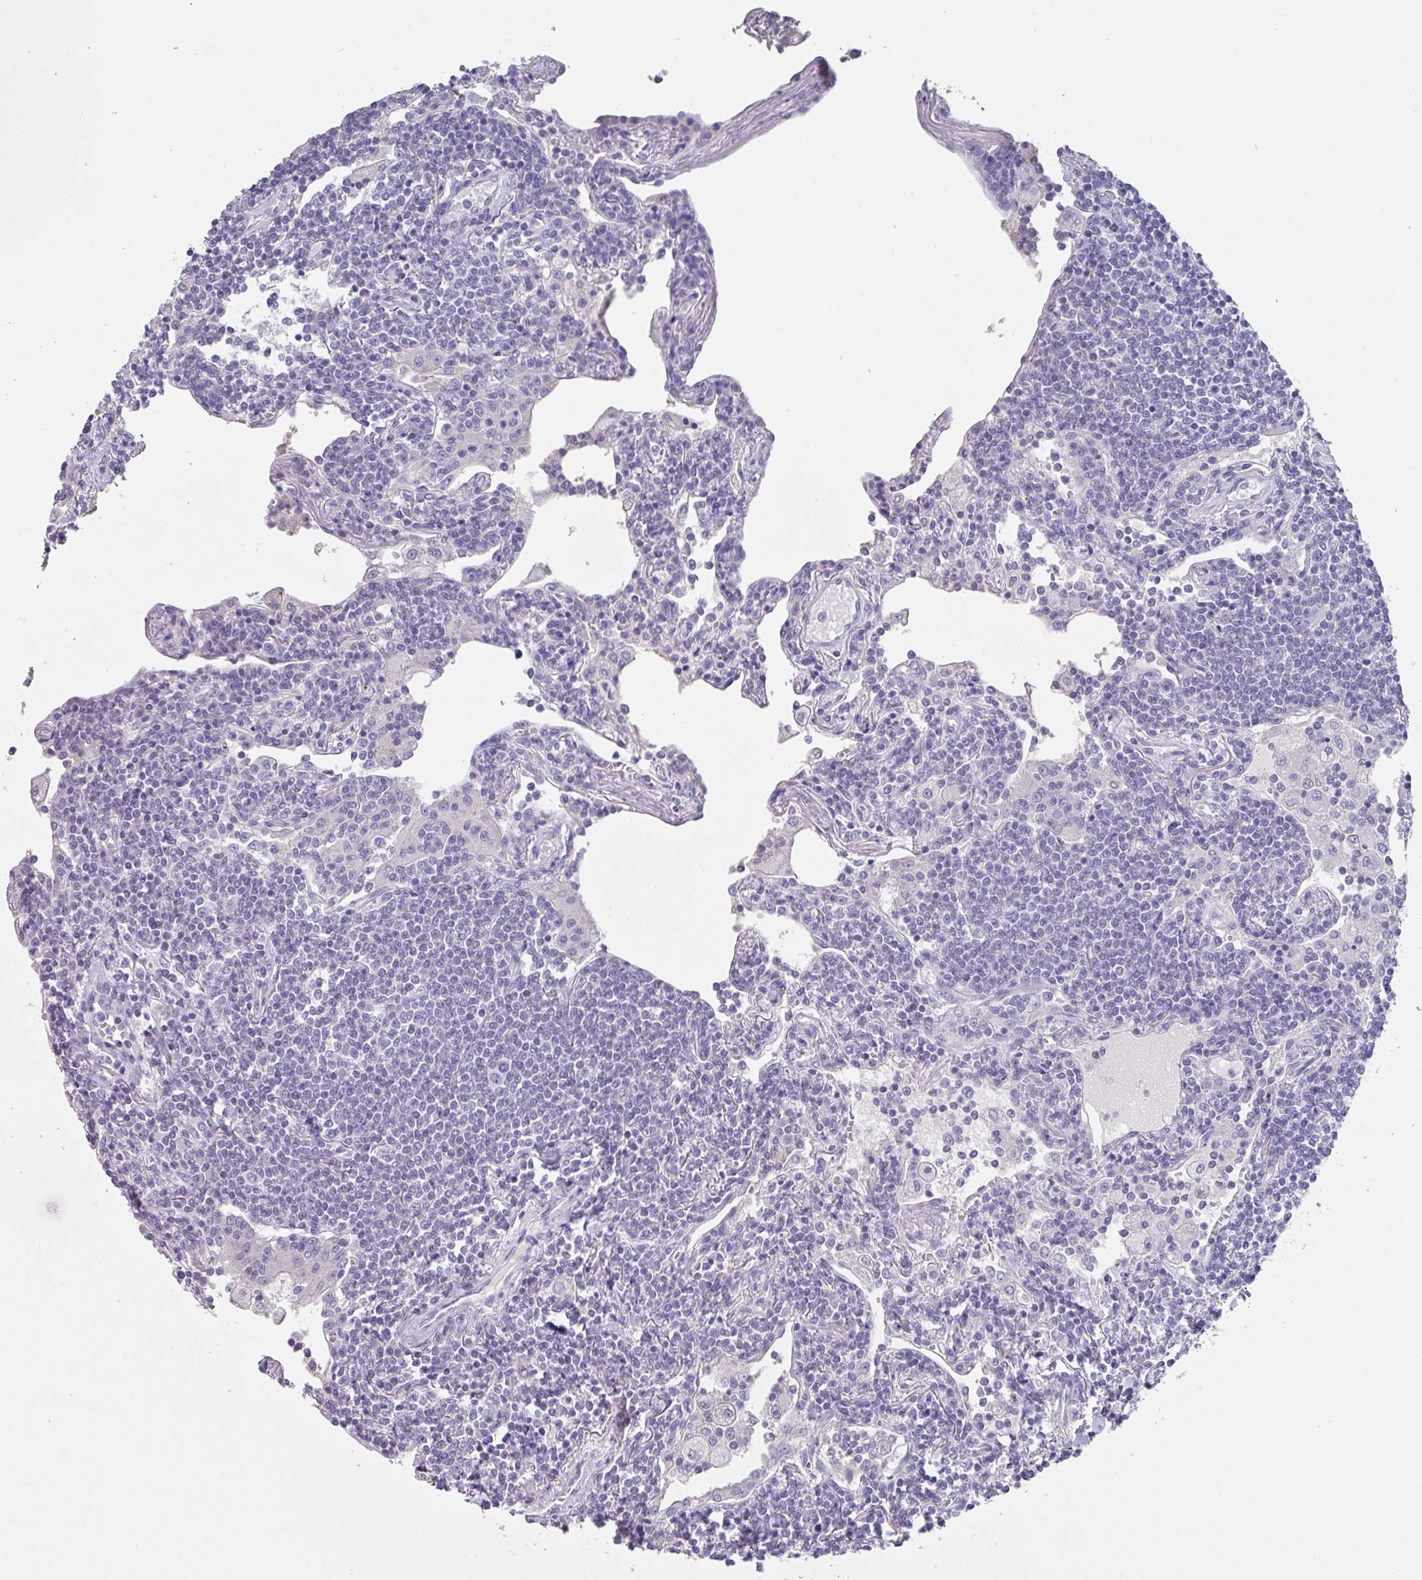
{"staining": {"intensity": "negative", "quantity": "none", "location": "none"}, "tissue": "lymphoma", "cell_type": "Tumor cells", "image_type": "cancer", "snomed": [{"axis": "morphology", "description": "Malignant lymphoma, non-Hodgkin's type, Low grade"}, {"axis": "topography", "description": "Lung"}], "caption": "Immunohistochemistry (IHC) micrograph of neoplastic tissue: low-grade malignant lymphoma, non-Hodgkin's type stained with DAB (3,3'-diaminobenzidine) reveals no significant protein staining in tumor cells.", "gene": "SLC44A4", "patient": {"sex": "female", "age": 71}}